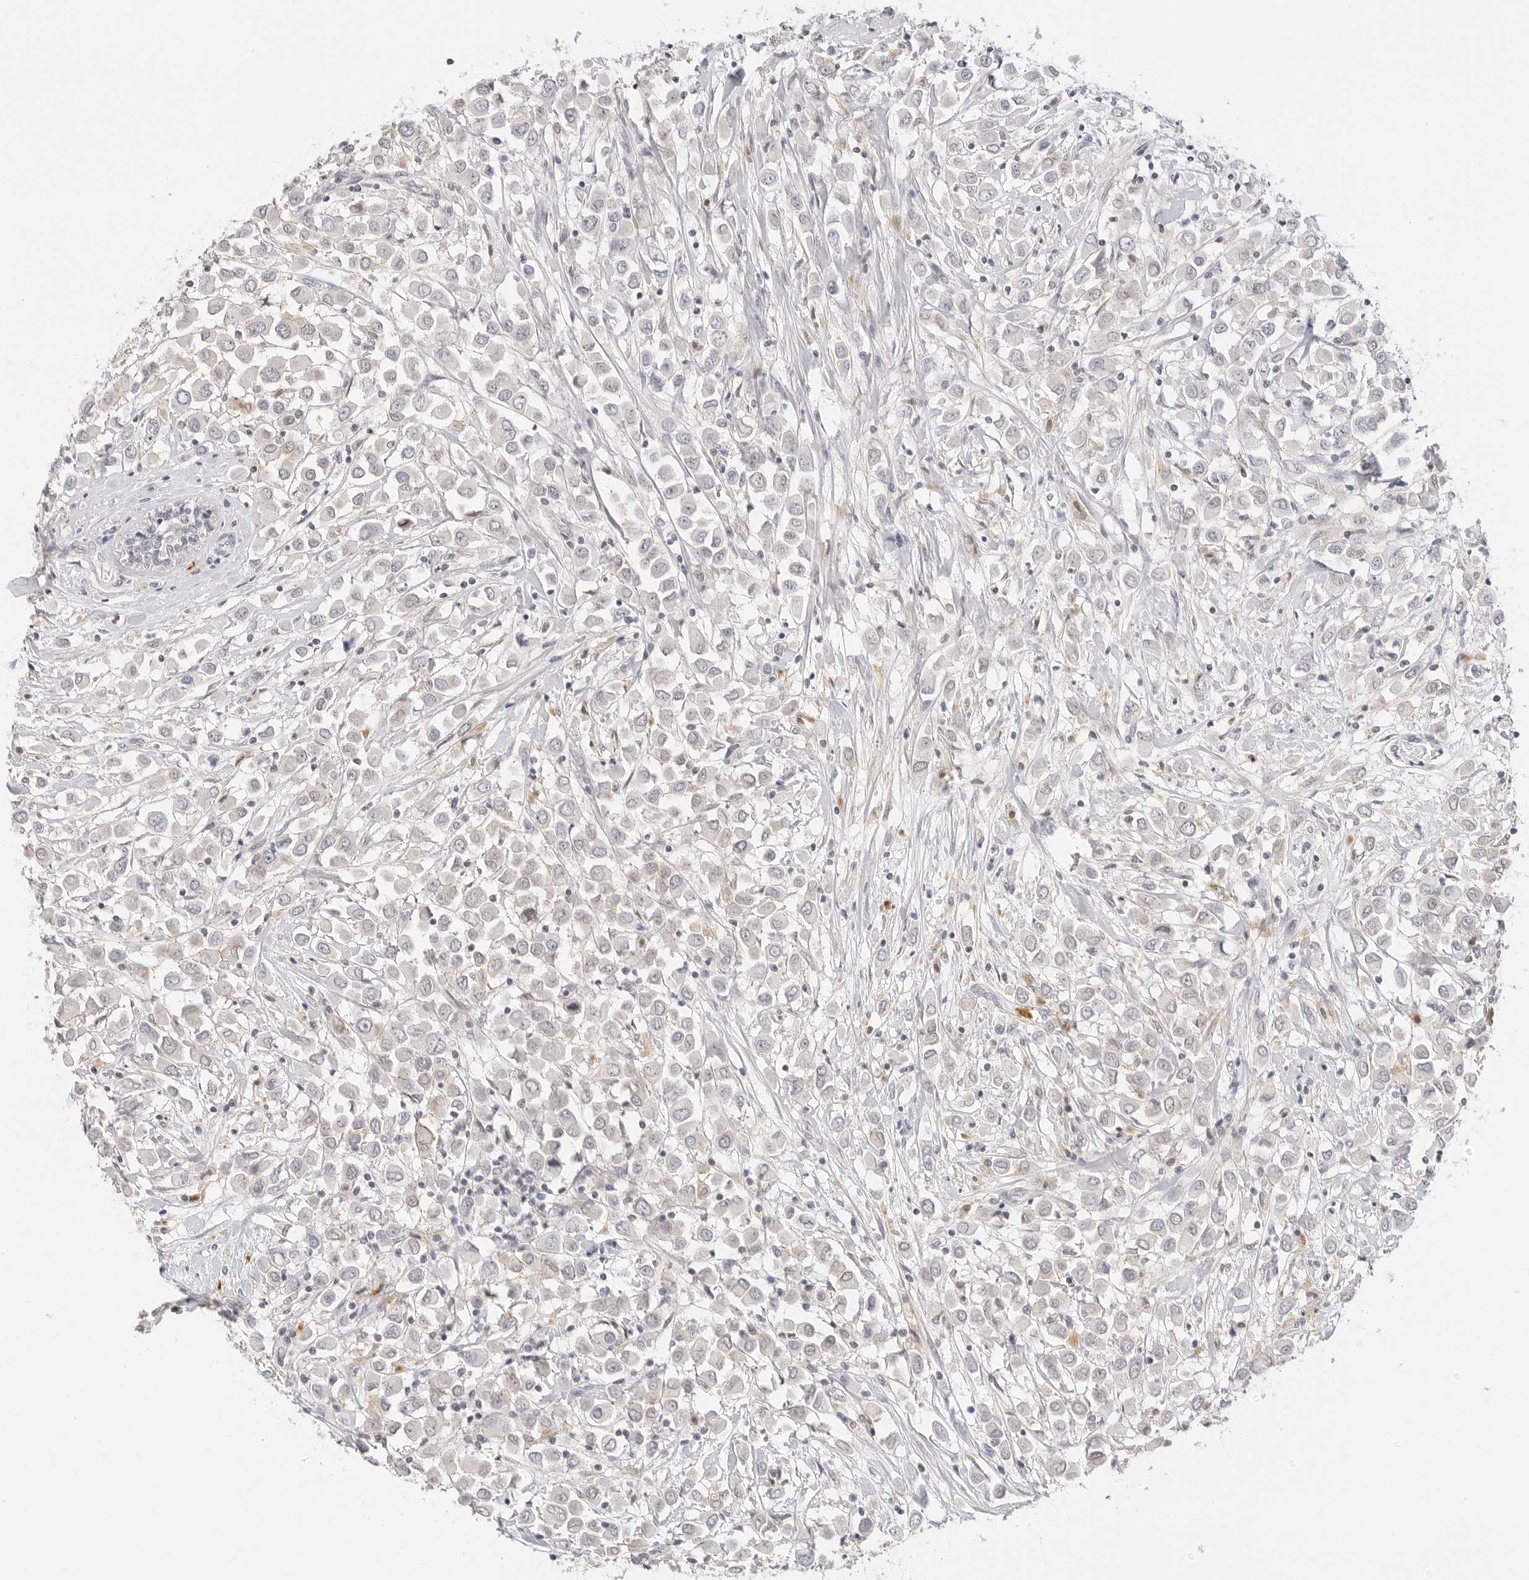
{"staining": {"intensity": "negative", "quantity": "none", "location": "none"}, "tissue": "breast cancer", "cell_type": "Tumor cells", "image_type": "cancer", "snomed": [{"axis": "morphology", "description": "Duct carcinoma"}, {"axis": "topography", "description": "Breast"}], "caption": "Immunohistochemical staining of breast cancer reveals no significant staining in tumor cells.", "gene": "PCDH19", "patient": {"sex": "female", "age": 61}}